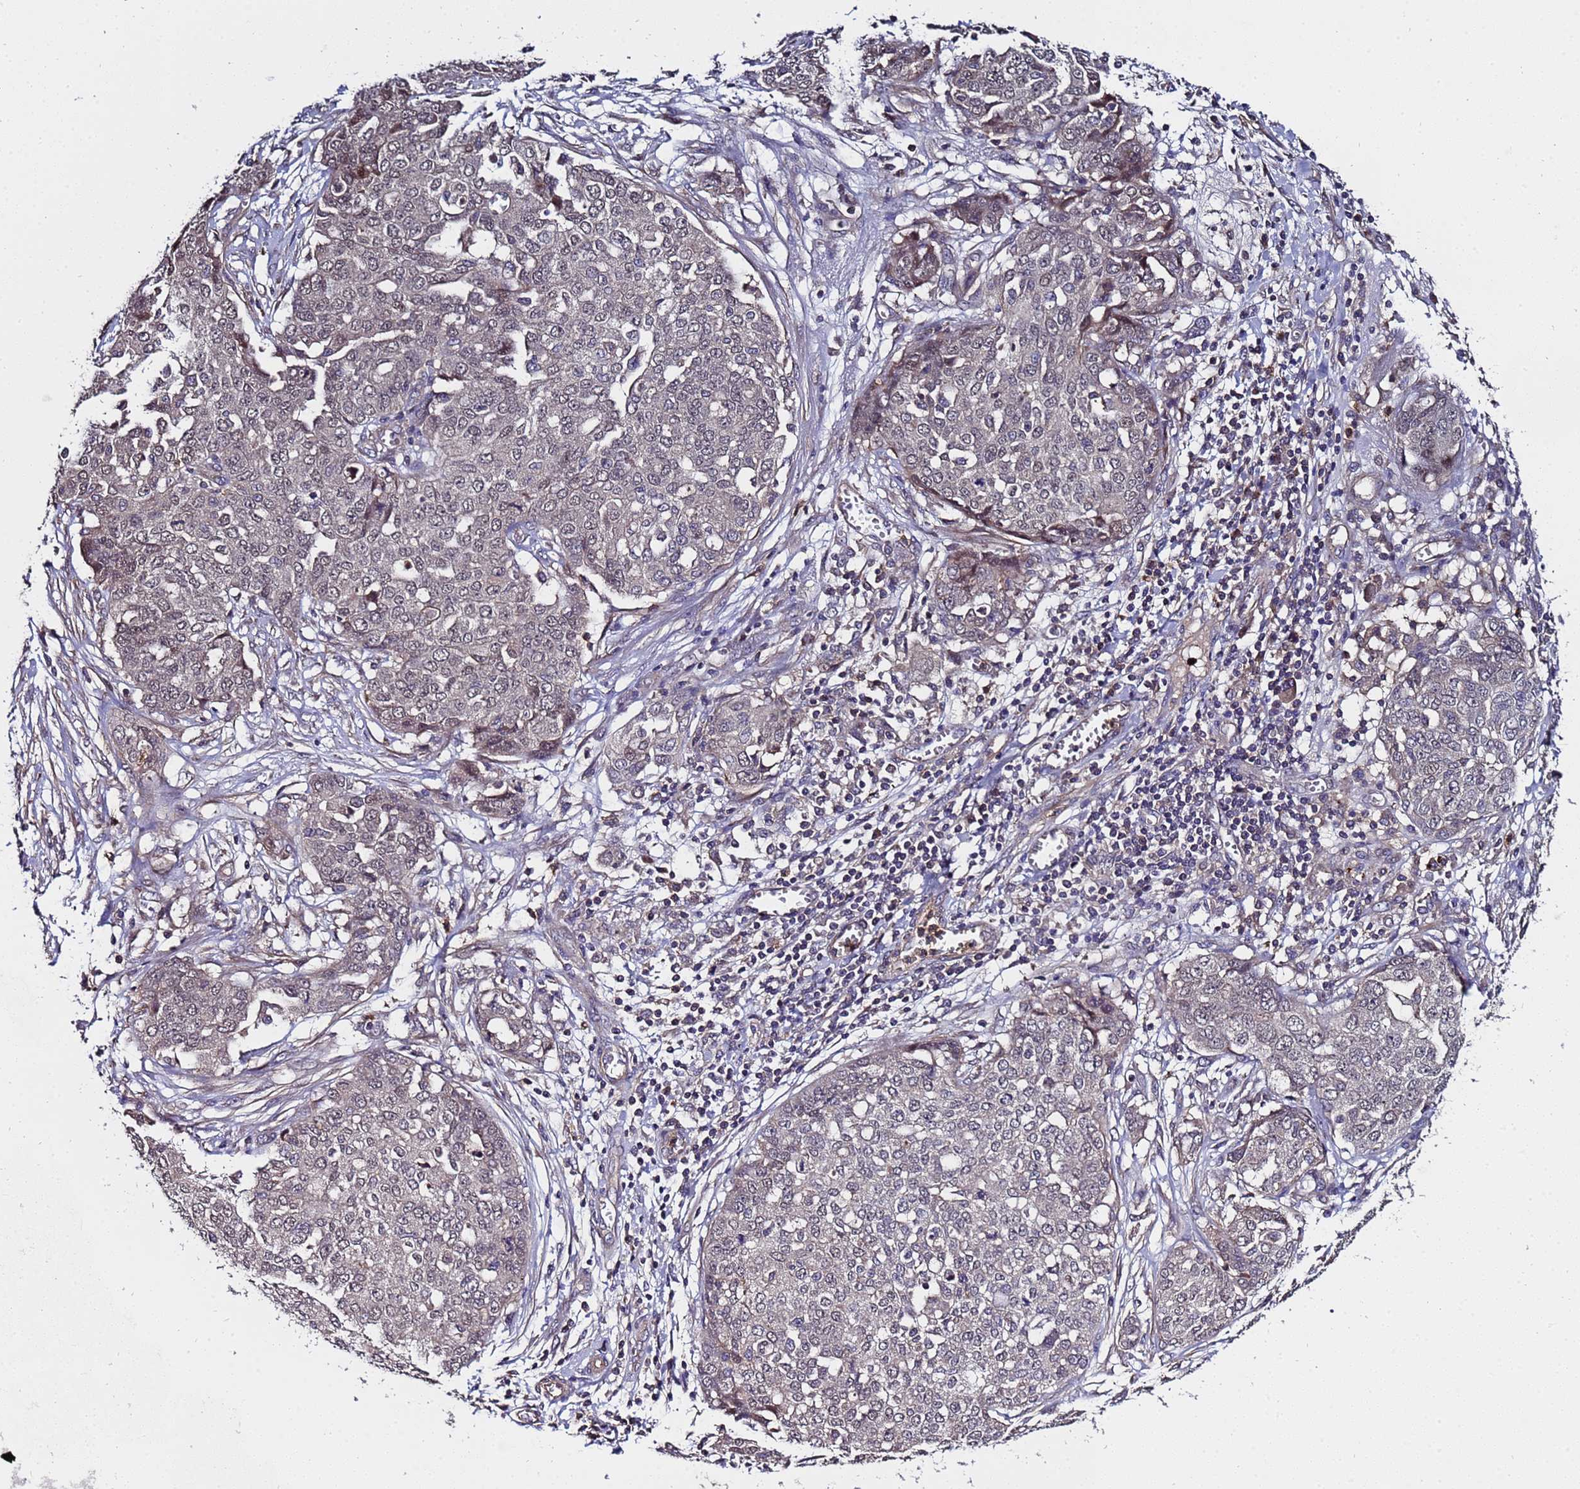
{"staining": {"intensity": "negative", "quantity": "none", "location": "none"}, "tissue": "ovarian cancer", "cell_type": "Tumor cells", "image_type": "cancer", "snomed": [{"axis": "morphology", "description": "Cystadenocarcinoma, serous, NOS"}, {"axis": "topography", "description": "Soft tissue"}, {"axis": "topography", "description": "Ovary"}], "caption": "This image is of ovarian cancer (serous cystadenocarcinoma) stained with immunohistochemistry to label a protein in brown with the nuclei are counter-stained blue. There is no staining in tumor cells.", "gene": "GSTCD", "patient": {"sex": "female", "age": 57}}